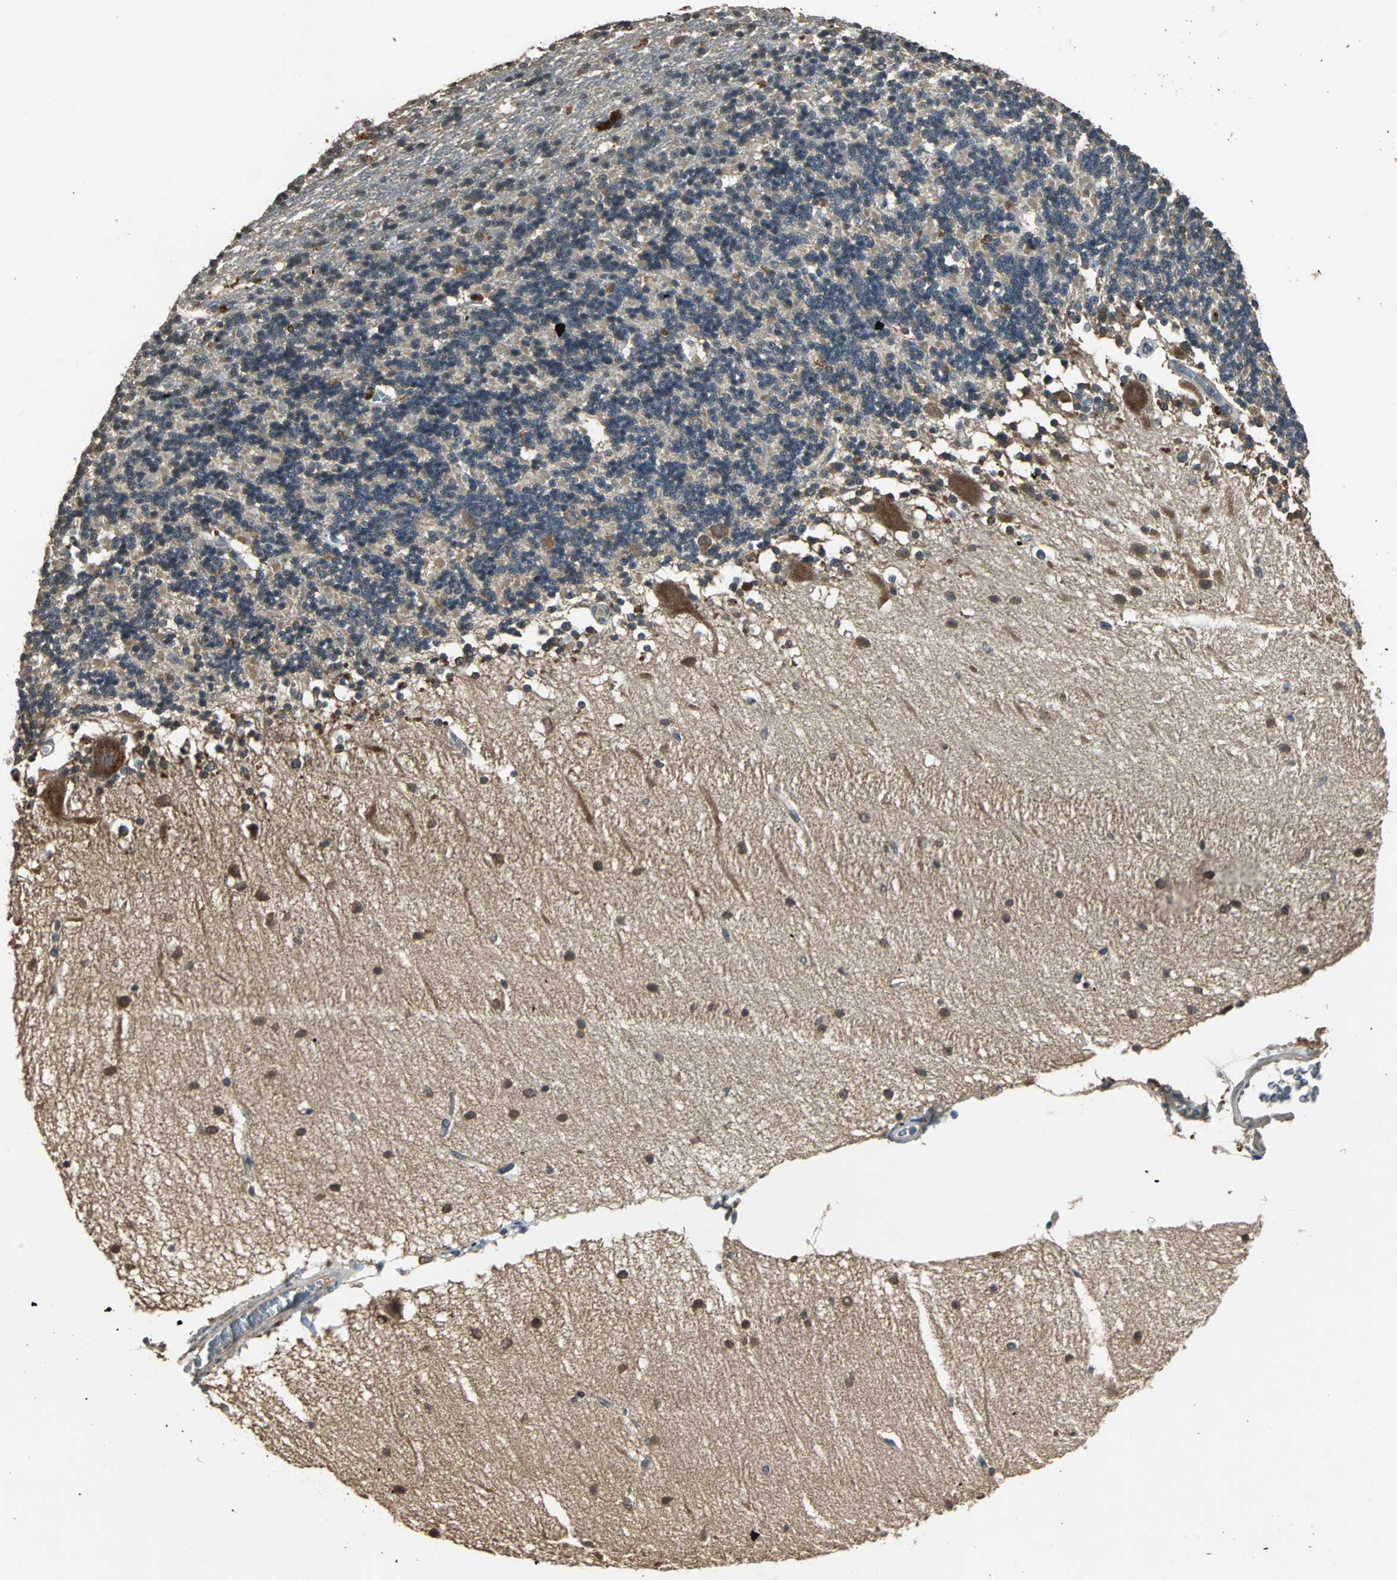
{"staining": {"intensity": "moderate", "quantity": "<25%", "location": "cytoplasmic/membranous"}, "tissue": "cerebellum", "cell_type": "Cells in granular layer", "image_type": "normal", "snomed": [{"axis": "morphology", "description": "Normal tissue, NOS"}, {"axis": "topography", "description": "Cerebellum"}], "caption": "Cerebellum stained with DAB (3,3'-diaminobenzidine) immunohistochemistry shows low levels of moderate cytoplasmic/membranous positivity in approximately <25% of cells in granular layer. The staining was performed using DAB to visualize the protein expression in brown, while the nuclei were stained in blue with hematoxylin (Magnification: 20x).", "gene": "ABHD2", "patient": {"sex": "female", "age": 54}}